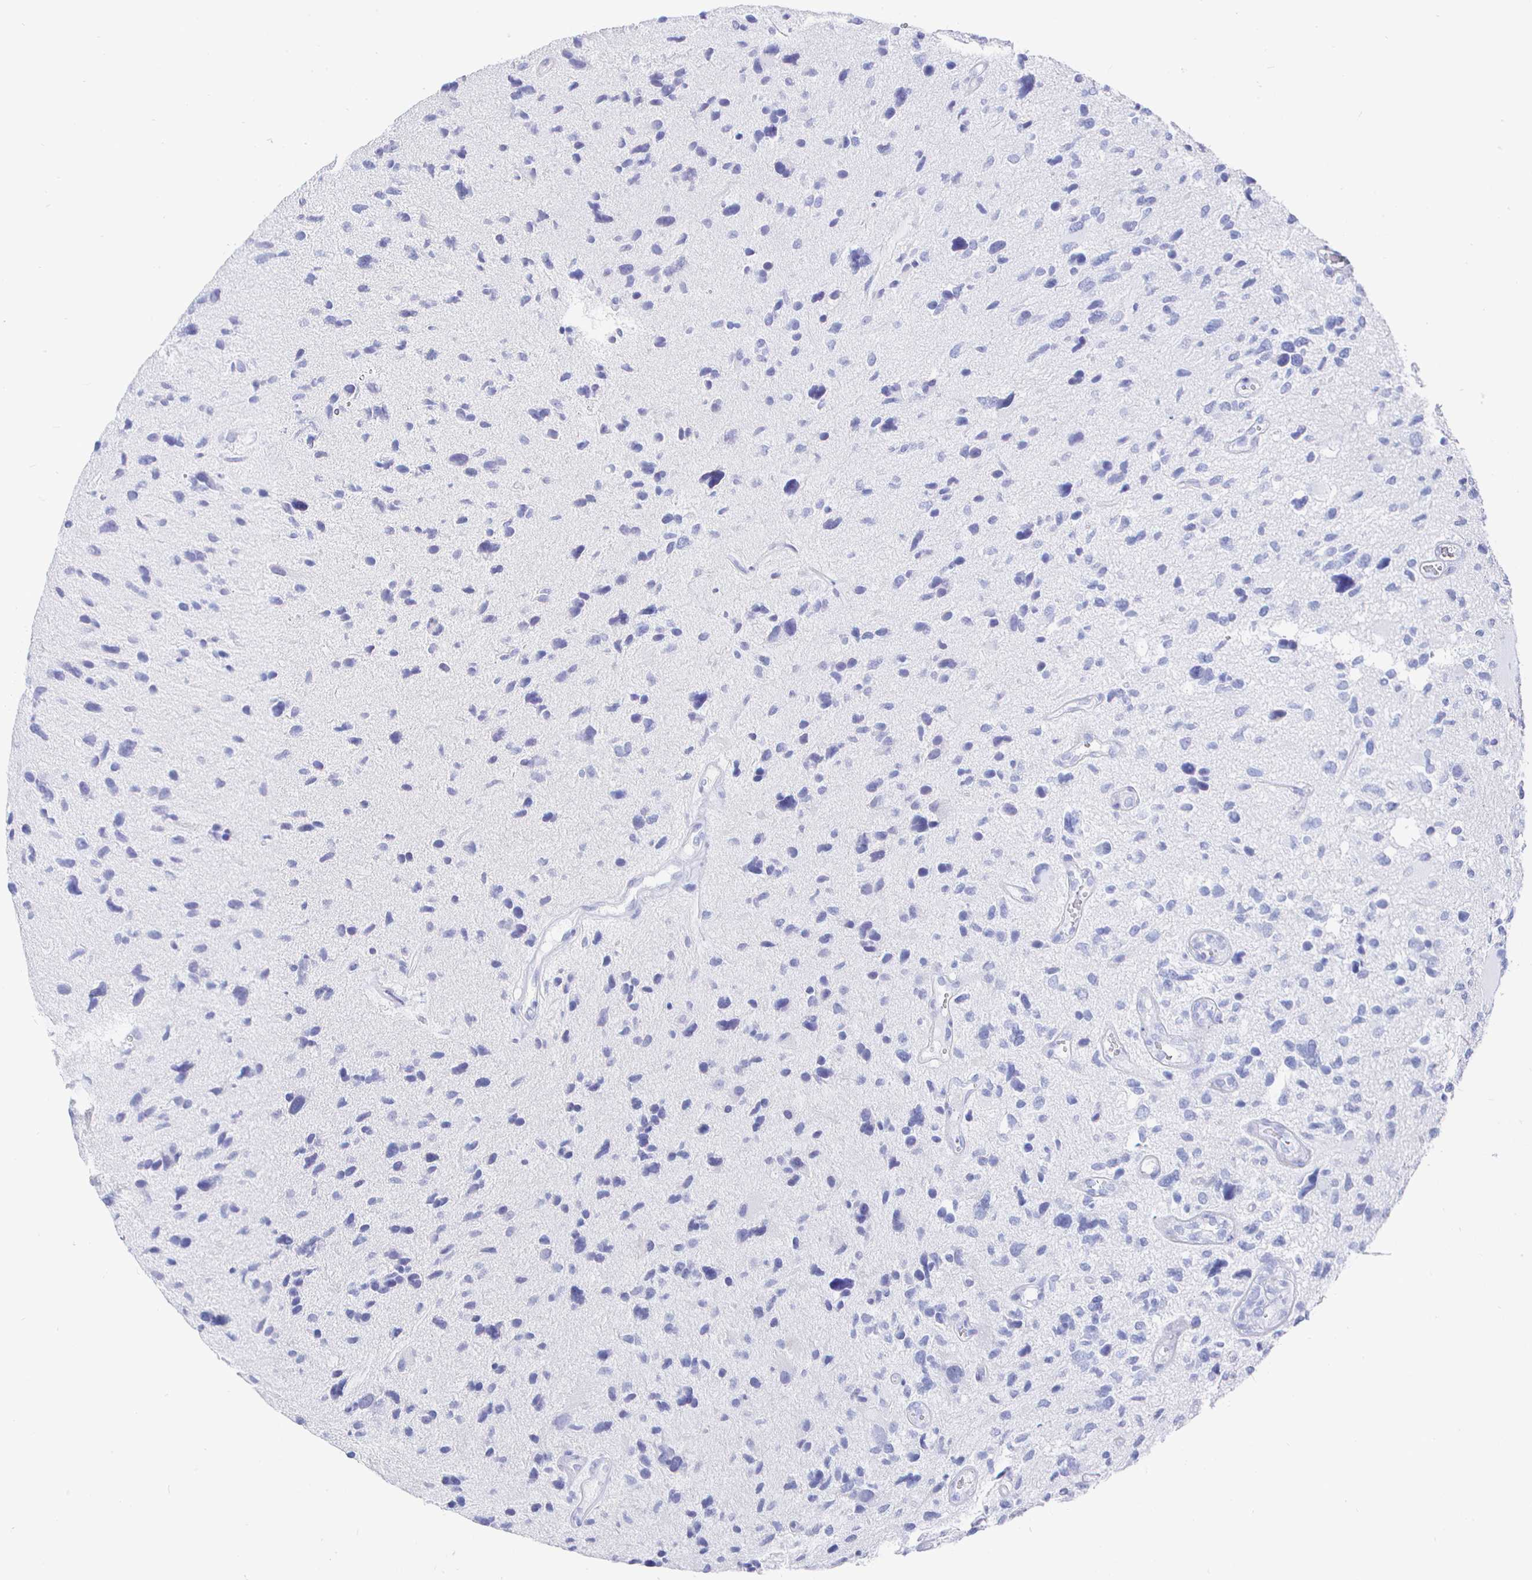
{"staining": {"intensity": "negative", "quantity": "none", "location": "none"}, "tissue": "glioma", "cell_type": "Tumor cells", "image_type": "cancer", "snomed": [{"axis": "morphology", "description": "Glioma, malignant, High grade"}, {"axis": "topography", "description": "Brain"}], "caption": "Tumor cells are negative for protein expression in human glioma. Brightfield microscopy of immunohistochemistry stained with DAB (3,3'-diaminobenzidine) (brown) and hematoxylin (blue), captured at high magnification.", "gene": "CLCA1", "patient": {"sex": "female", "age": 11}}